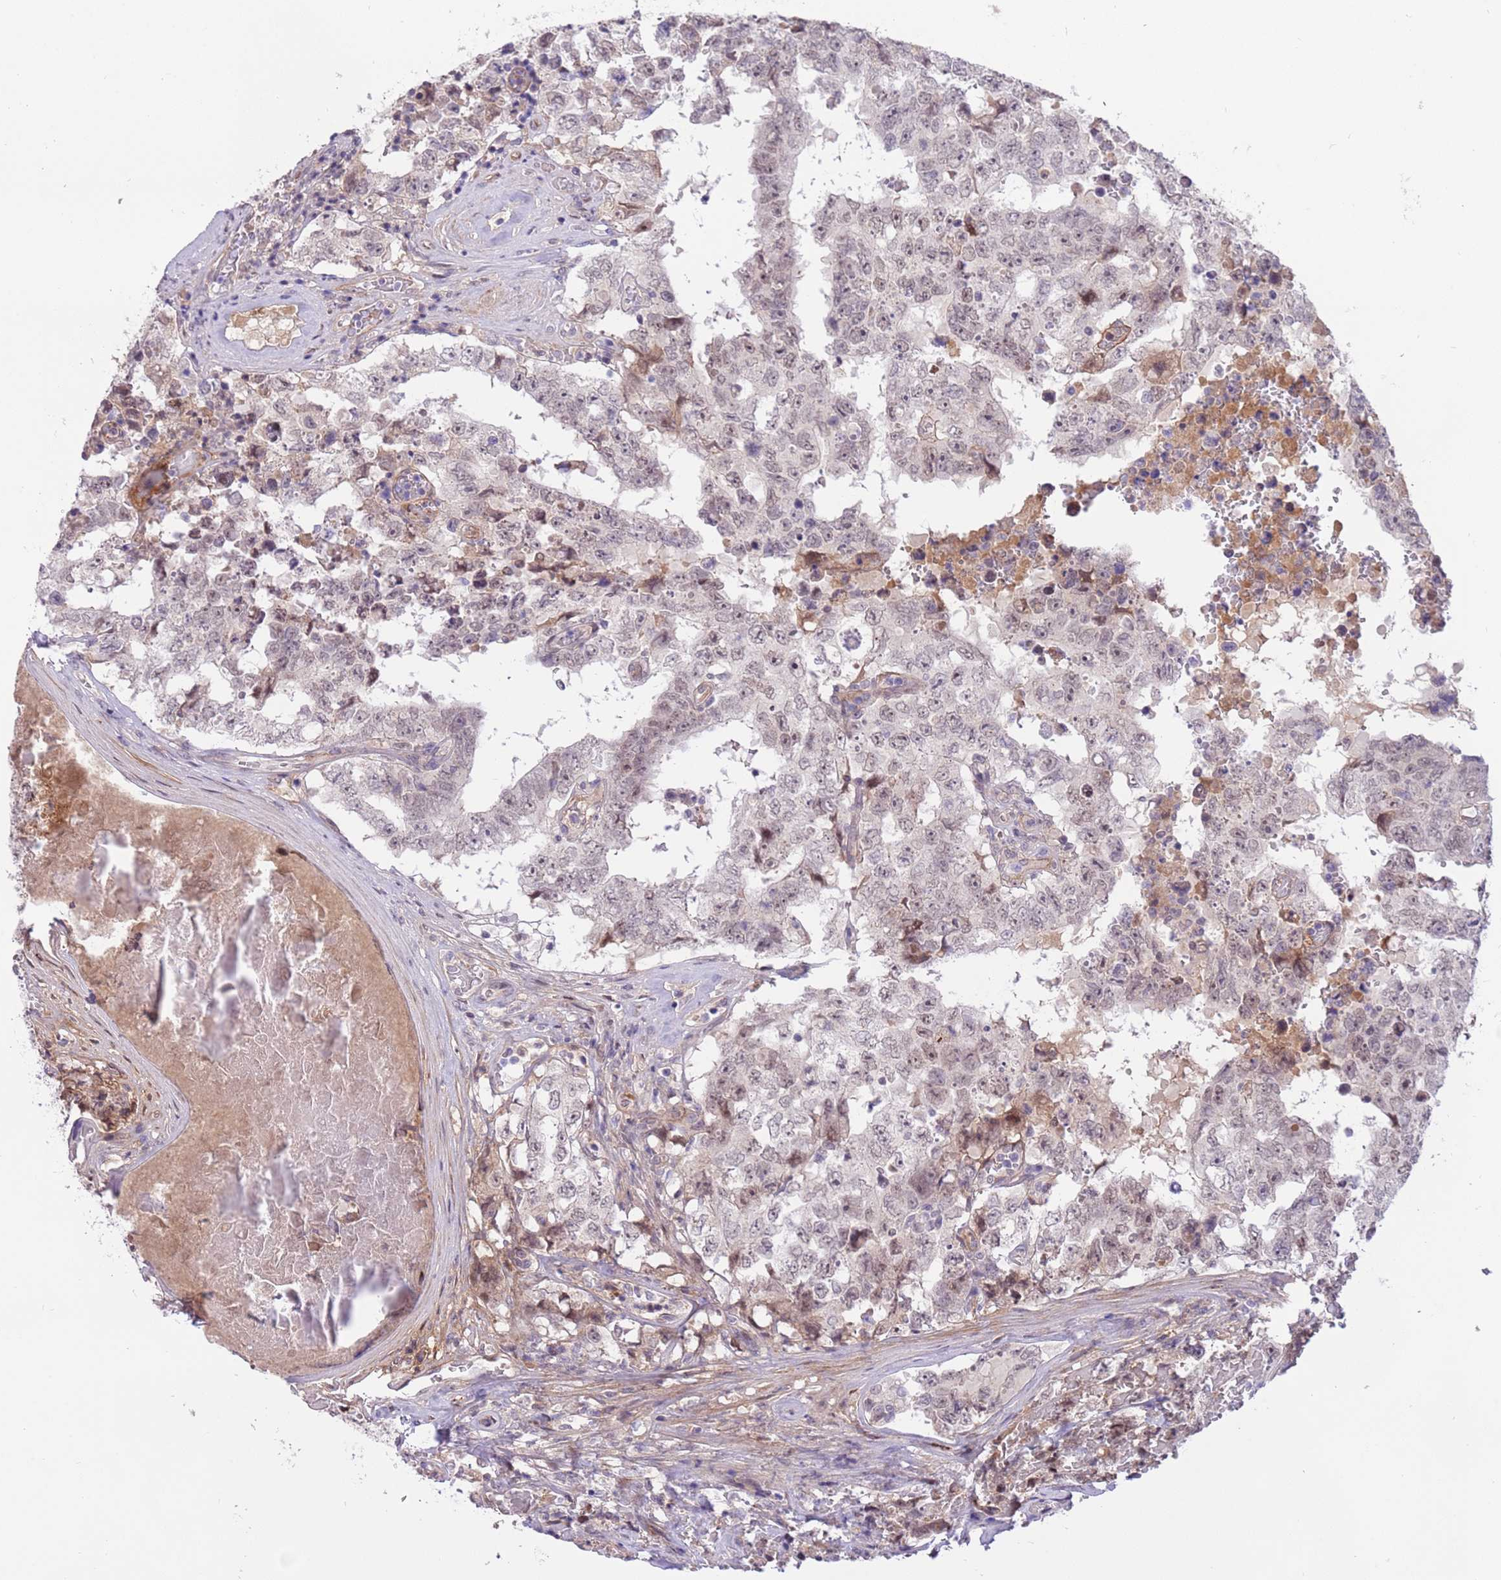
{"staining": {"intensity": "weak", "quantity": ">75%", "location": "nuclear"}, "tissue": "testis cancer", "cell_type": "Tumor cells", "image_type": "cancer", "snomed": [{"axis": "morphology", "description": "Normal tissue, NOS"}, {"axis": "morphology", "description": "Carcinoma, Embryonal, NOS"}, {"axis": "topography", "description": "Testis"}, {"axis": "topography", "description": "Epididymis"}], "caption": "Brown immunohistochemical staining in human testis cancer exhibits weak nuclear staining in about >75% of tumor cells. (IHC, brightfield microscopy, high magnification).", "gene": "MAGEF1", "patient": {"sex": "male", "age": 25}}